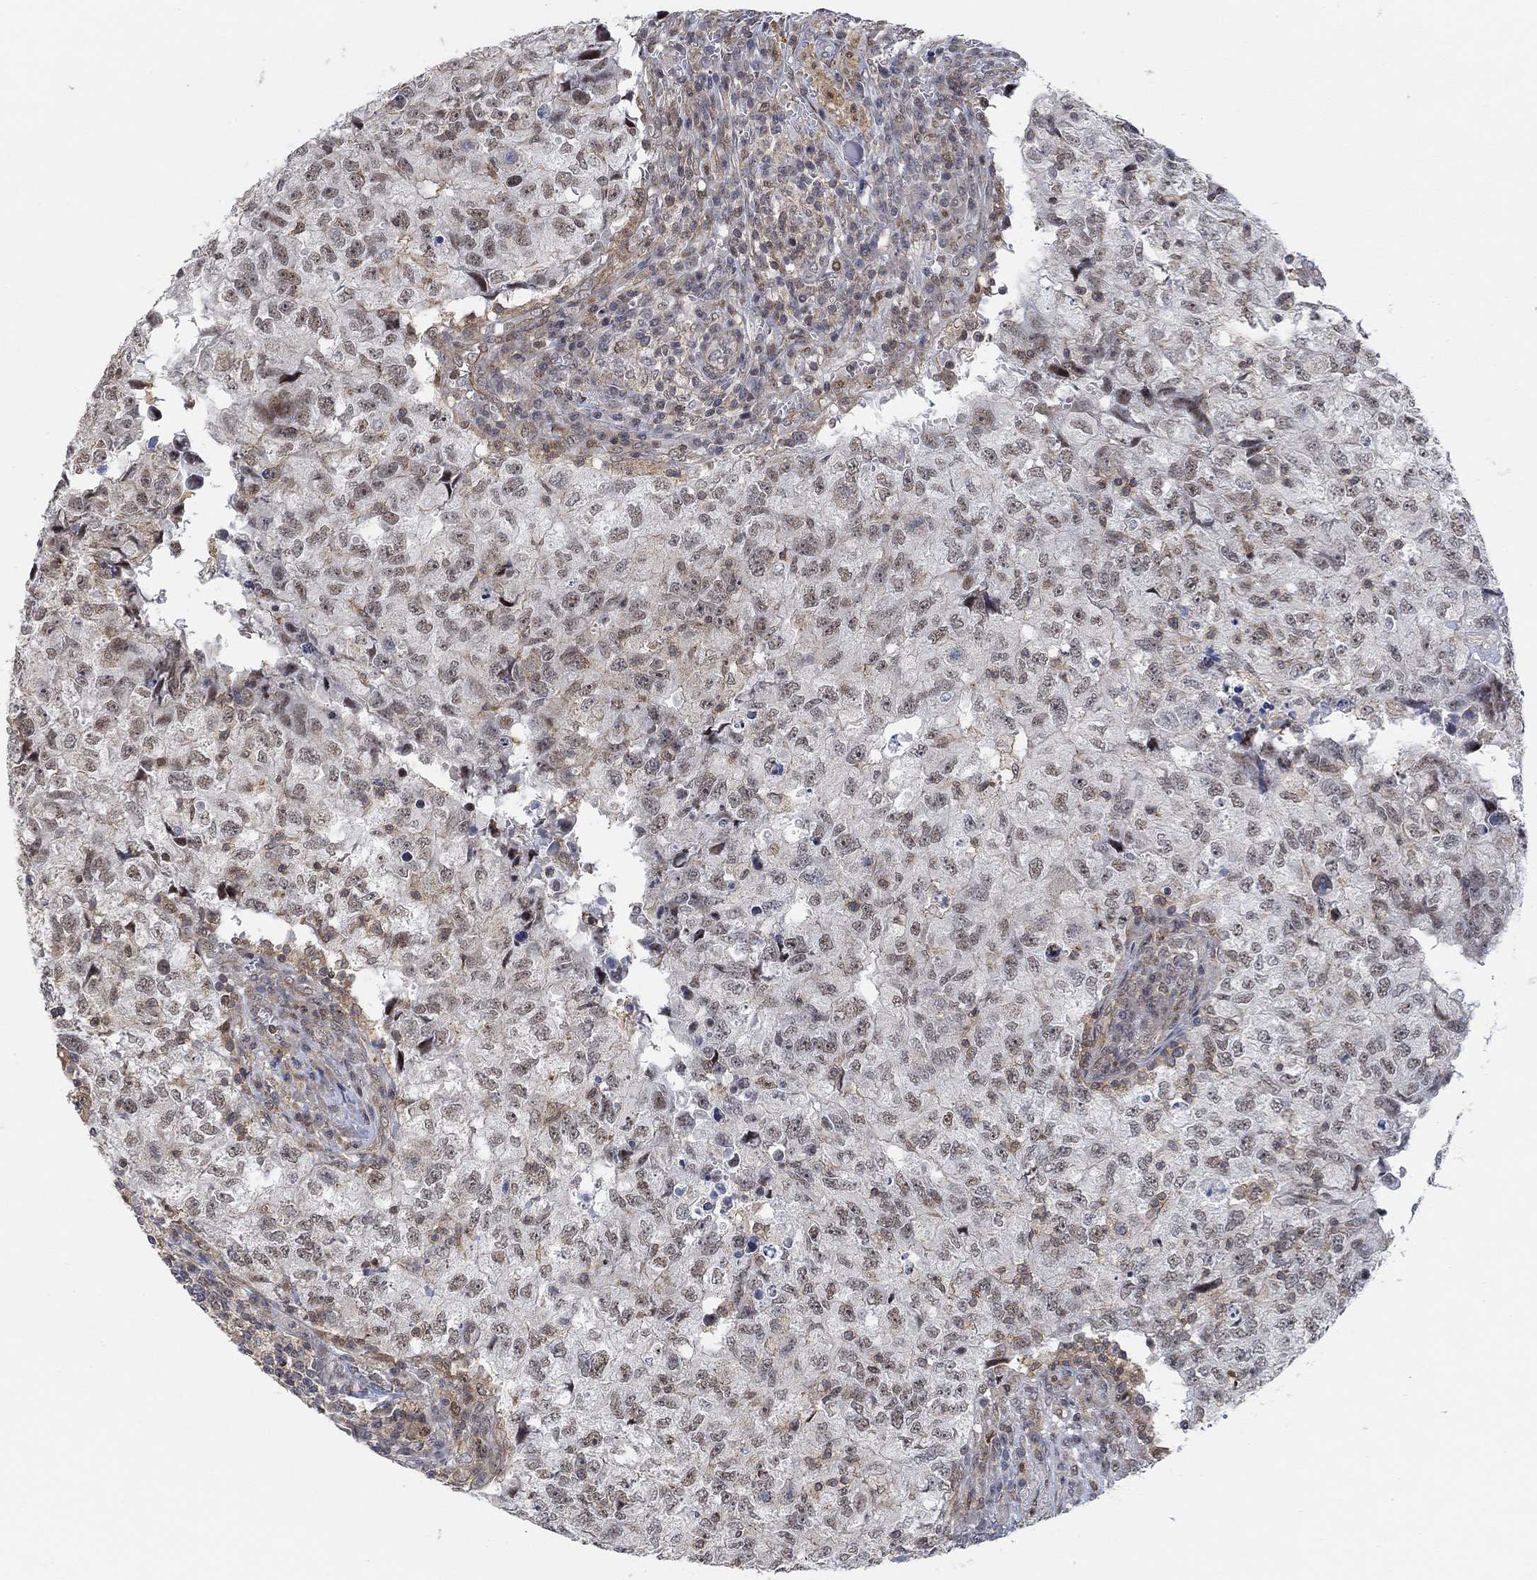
{"staining": {"intensity": "weak", "quantity": "<25%", "location": "nuclear"}, "tissue": "breast cancer", "cell_type": "Tumor cells", "image_type": "cancer", "snomed": [{"axis": "morphology", "description": "Duct carcinoma"}, {"axis": "topography", "description": "Breast"}], "caption": "This is an immunohistochemistry micrograph of infiltrating ductal carcinoma (breast). There is no staining in tumor cells.", "gene": "PWWP2B", "patient": {"sex": "female", "age": 30}}